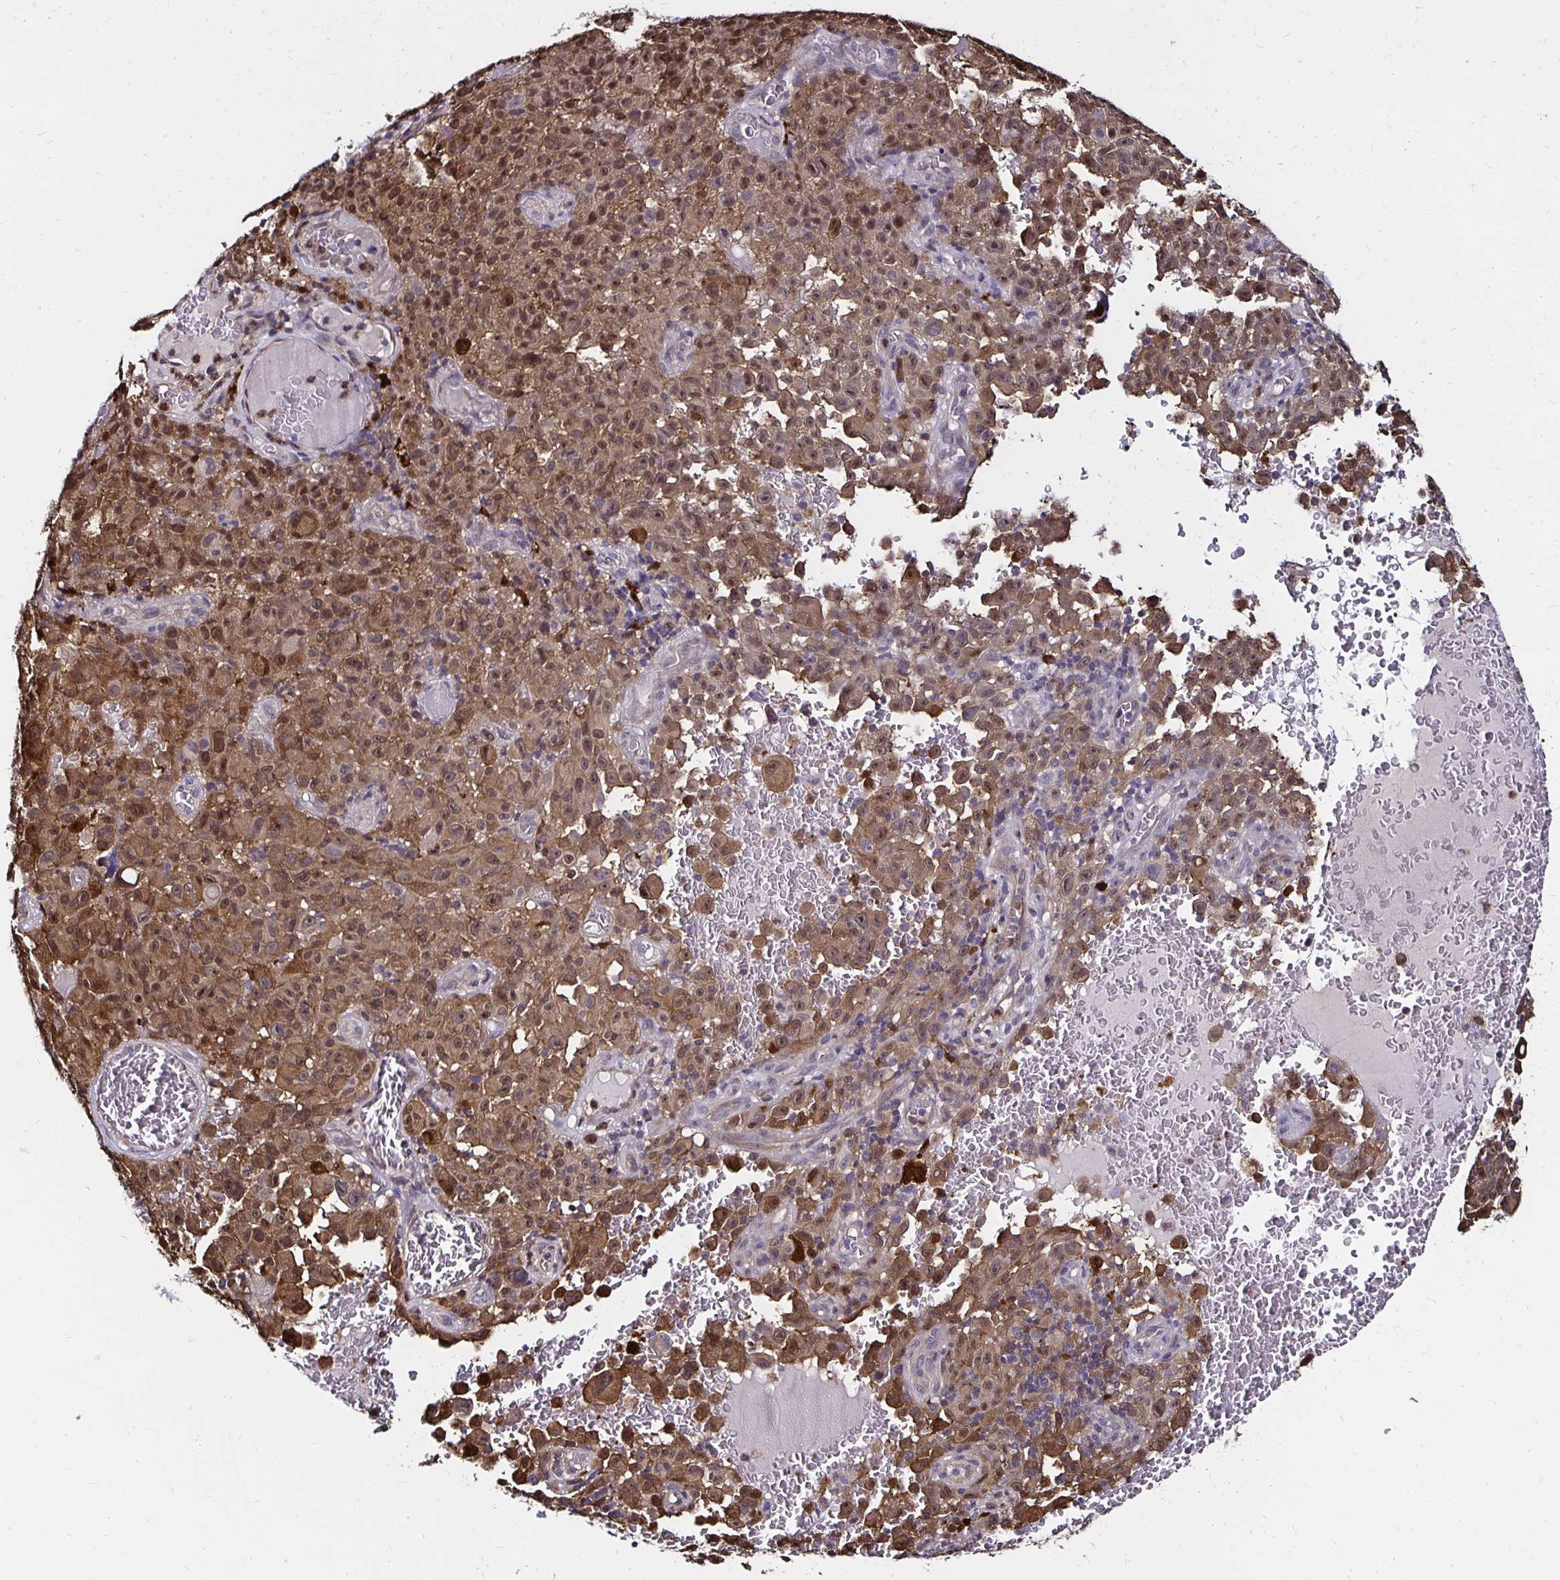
{"staining": {"intensity": "moderate", "quantity": ">75%", "location": "cytoplasmic/membranous,nuclear"}, "tissue": "melanoma", "cell_type": "Tumor cells", "image_type": "cancer", "snomed": [{"axis": "morphology", "description": "Malignant melanoma, NOS"}, {"axis": "topography", "description": "Skin"}], "caption": "Protein expression analysis of malignant melanoma shows moderate cytoplasmic/membranous and nuclear positivity in approximately >75% of tumor cells.", "gene": "TXN", "patient": {"sex": "female", "age": 82}}